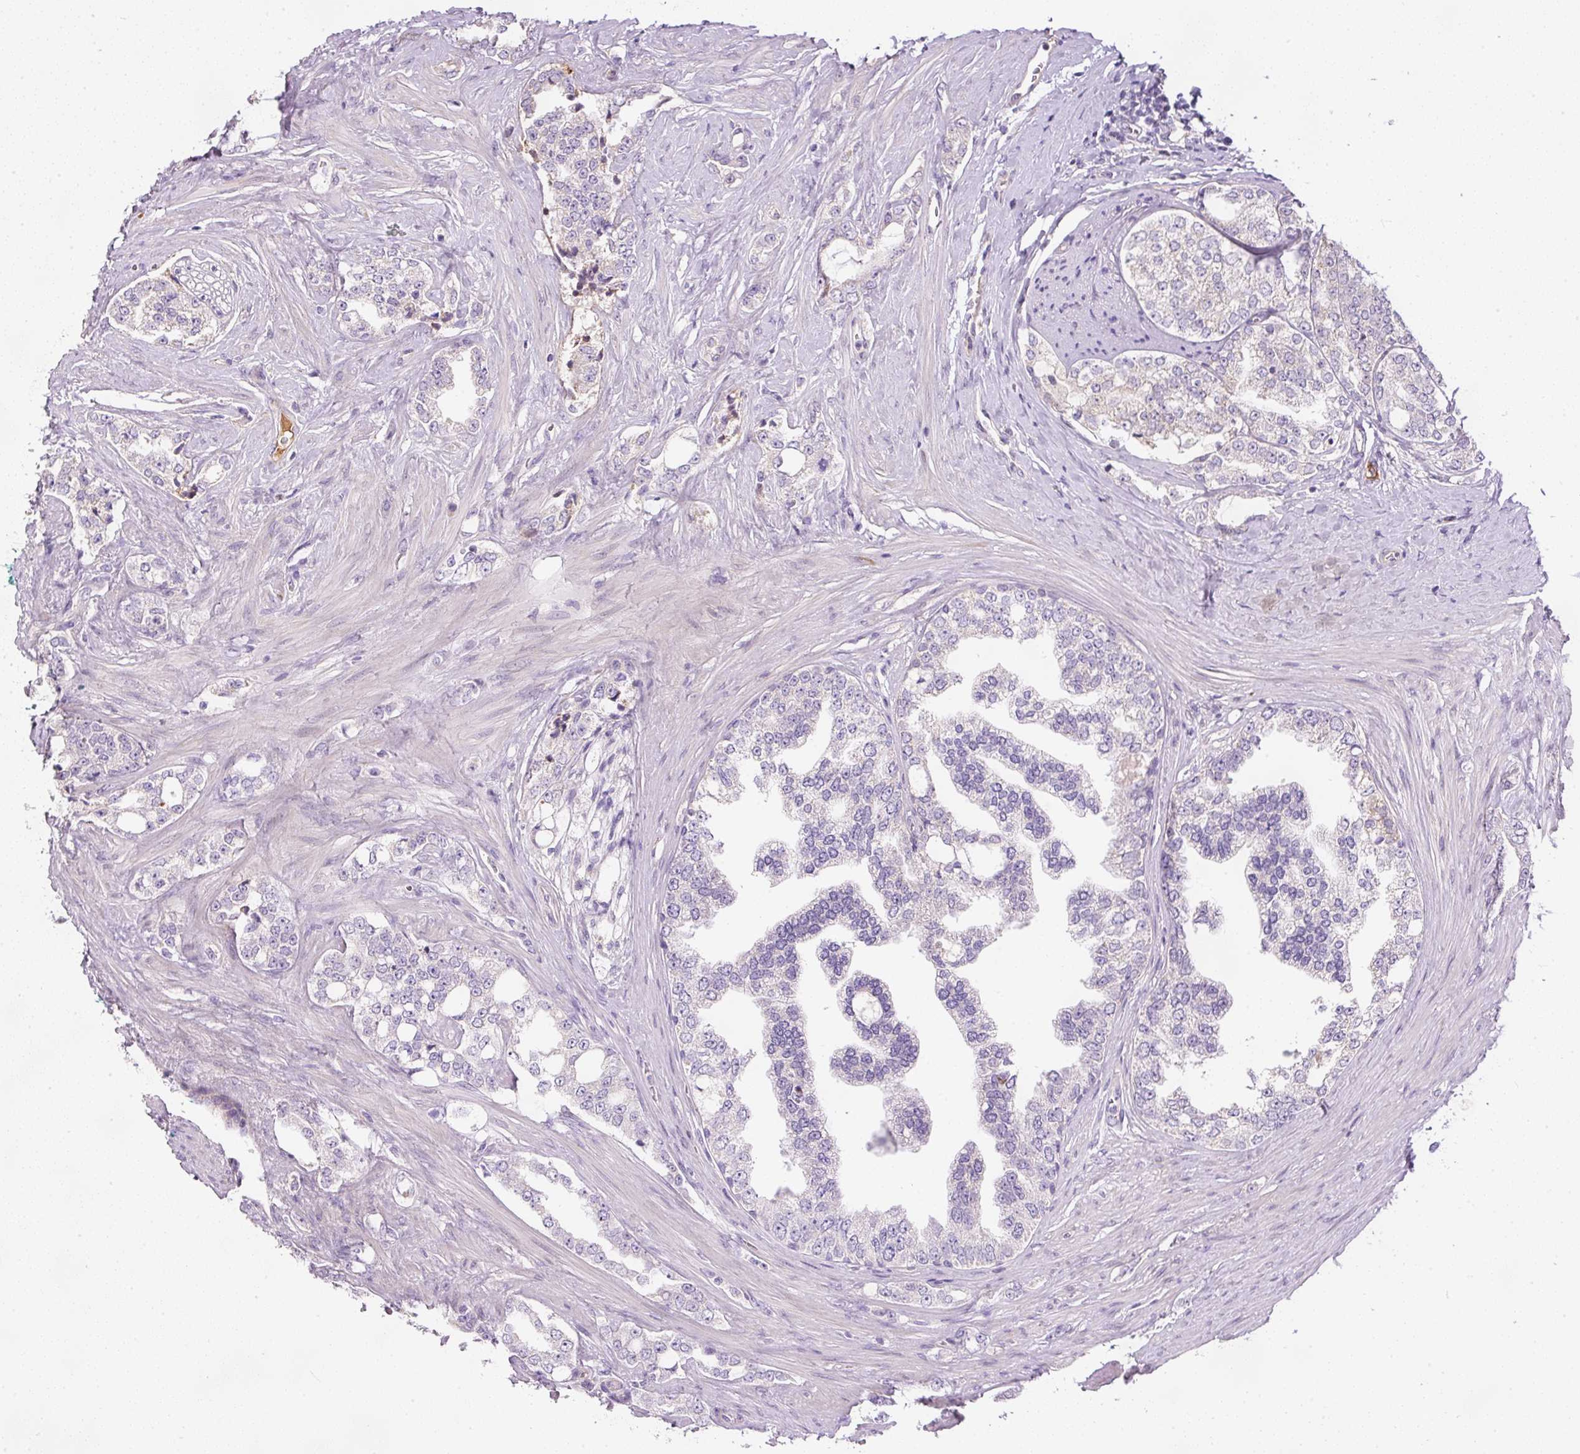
{"staining": {"intensity": "negative", "quantity": "none", "location": "none"}, "tissue": "prostate cancer", "cell_type": "Tumor cells", "image_type": "cancer", "snomed": [{"axis": "morphology", "description": "Adenocarcinoma, High grade"}, {"axis": "topography", "description": "Prostate"}], "caption": "Immunohistochemical staining of prostate cancer (high-grade adenocarcinoma) displays no significant staining in tumor cells.", "gene": "KPNA5", "patient": {"sex": "male", "age": 64}}